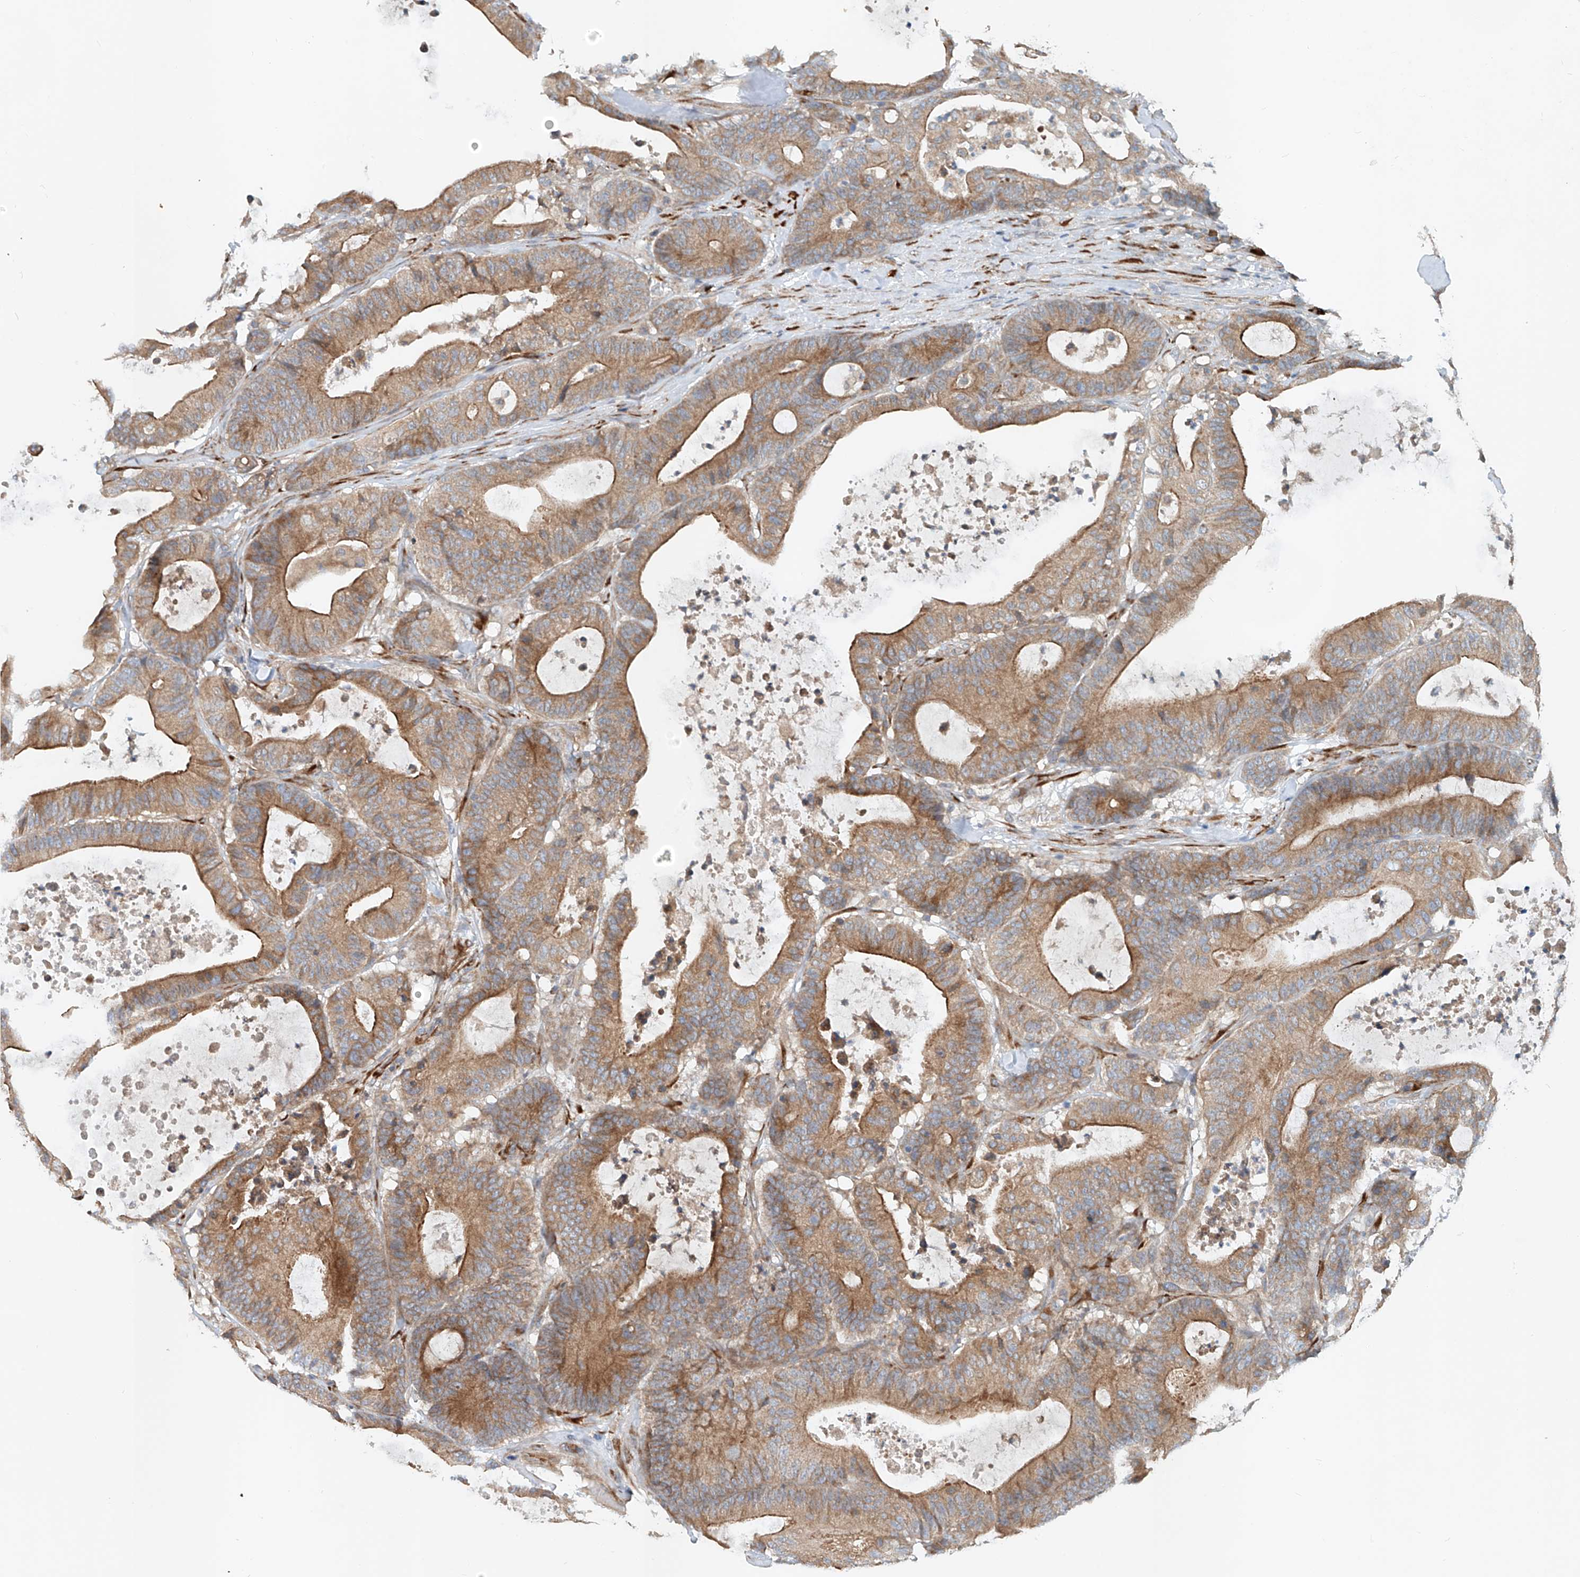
{"staining": {"intensity": "moderate", "quantity": ">75%", "location": "cytoplasmic/membranous"}, "tissue": "colorectal cancer", "cell_type": "Tumor cells", "image_type": "cancer", "snomed": [{"axis": "morphology", "description": "Adenocarcinoma, NOS"}, {"axis": "topography", "description": "Colon"}], "caption": "This micrograph demonstrates adenocarcinoma (colorectal) stained with immunohistochemistry to label a protein in brown. The cytoplasmic/membranous of tumor cells show moderate positivity for the protein. Nuclei are counter-stained blue.", "gene": "SNAP29", "patient": {"sex": "female", "age": 84}}